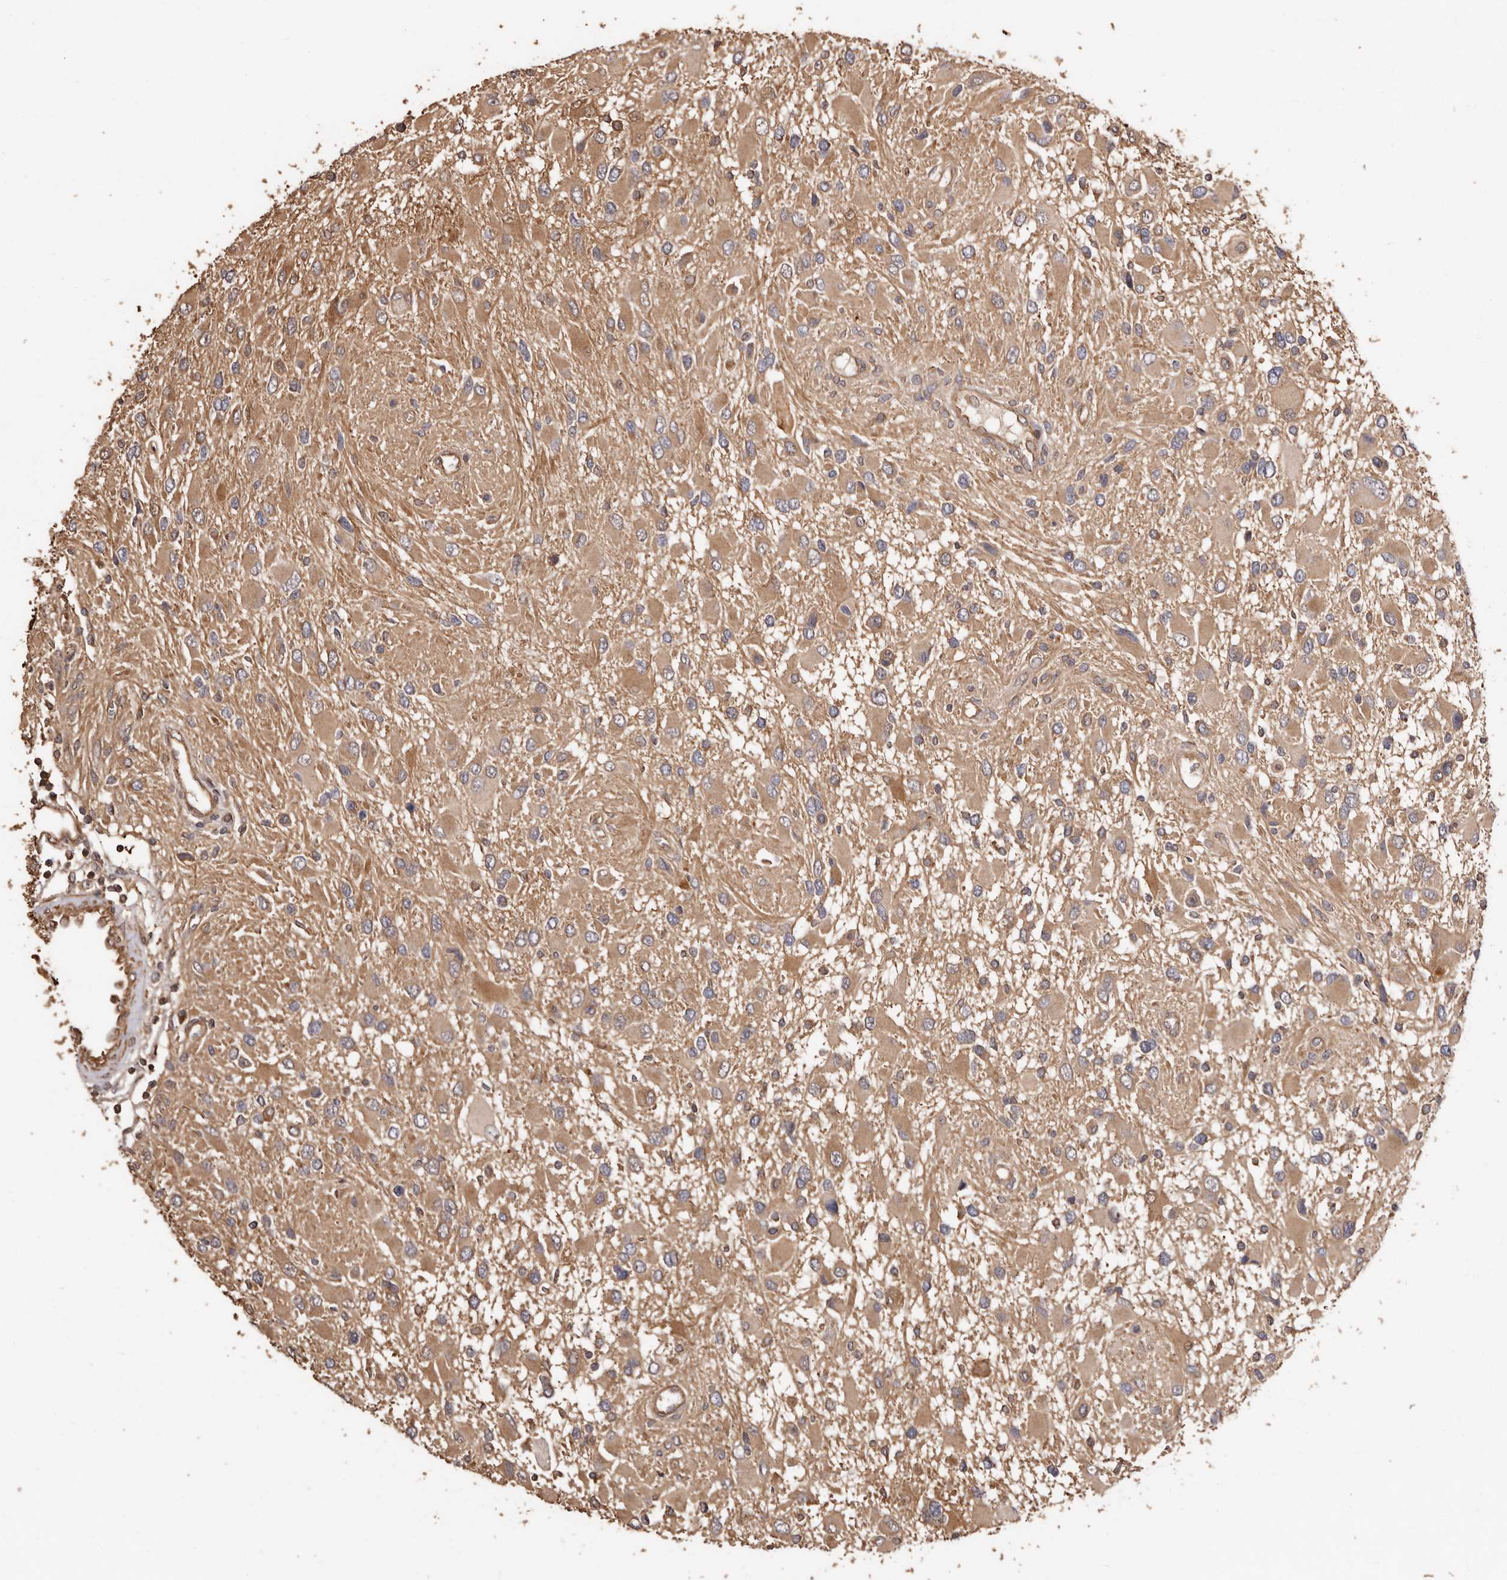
{"staining": {"intensity": "weak", "quantity": ">75%", "location": "cytoplasmic/membranous"}, "tissue": "glioma", "cell_type": "Tumor cells", "image_type": "cancer", "snomed": [{"axis": "morphology", "description": "Glioma, malignant, High grade"}, {"axis": "topography", "description": "Brain"}], "caption": "Immunohistochemistry (IHC) photomicrograph of human malignant high-grade glioma stained for a protein (brown), which demonstrates low levels of weak cytoplasmic/membranous positivity in approximately >75% of tumor cells.", "gene": "COQ8B", "patient": {"sex": "male", "age": 53}}